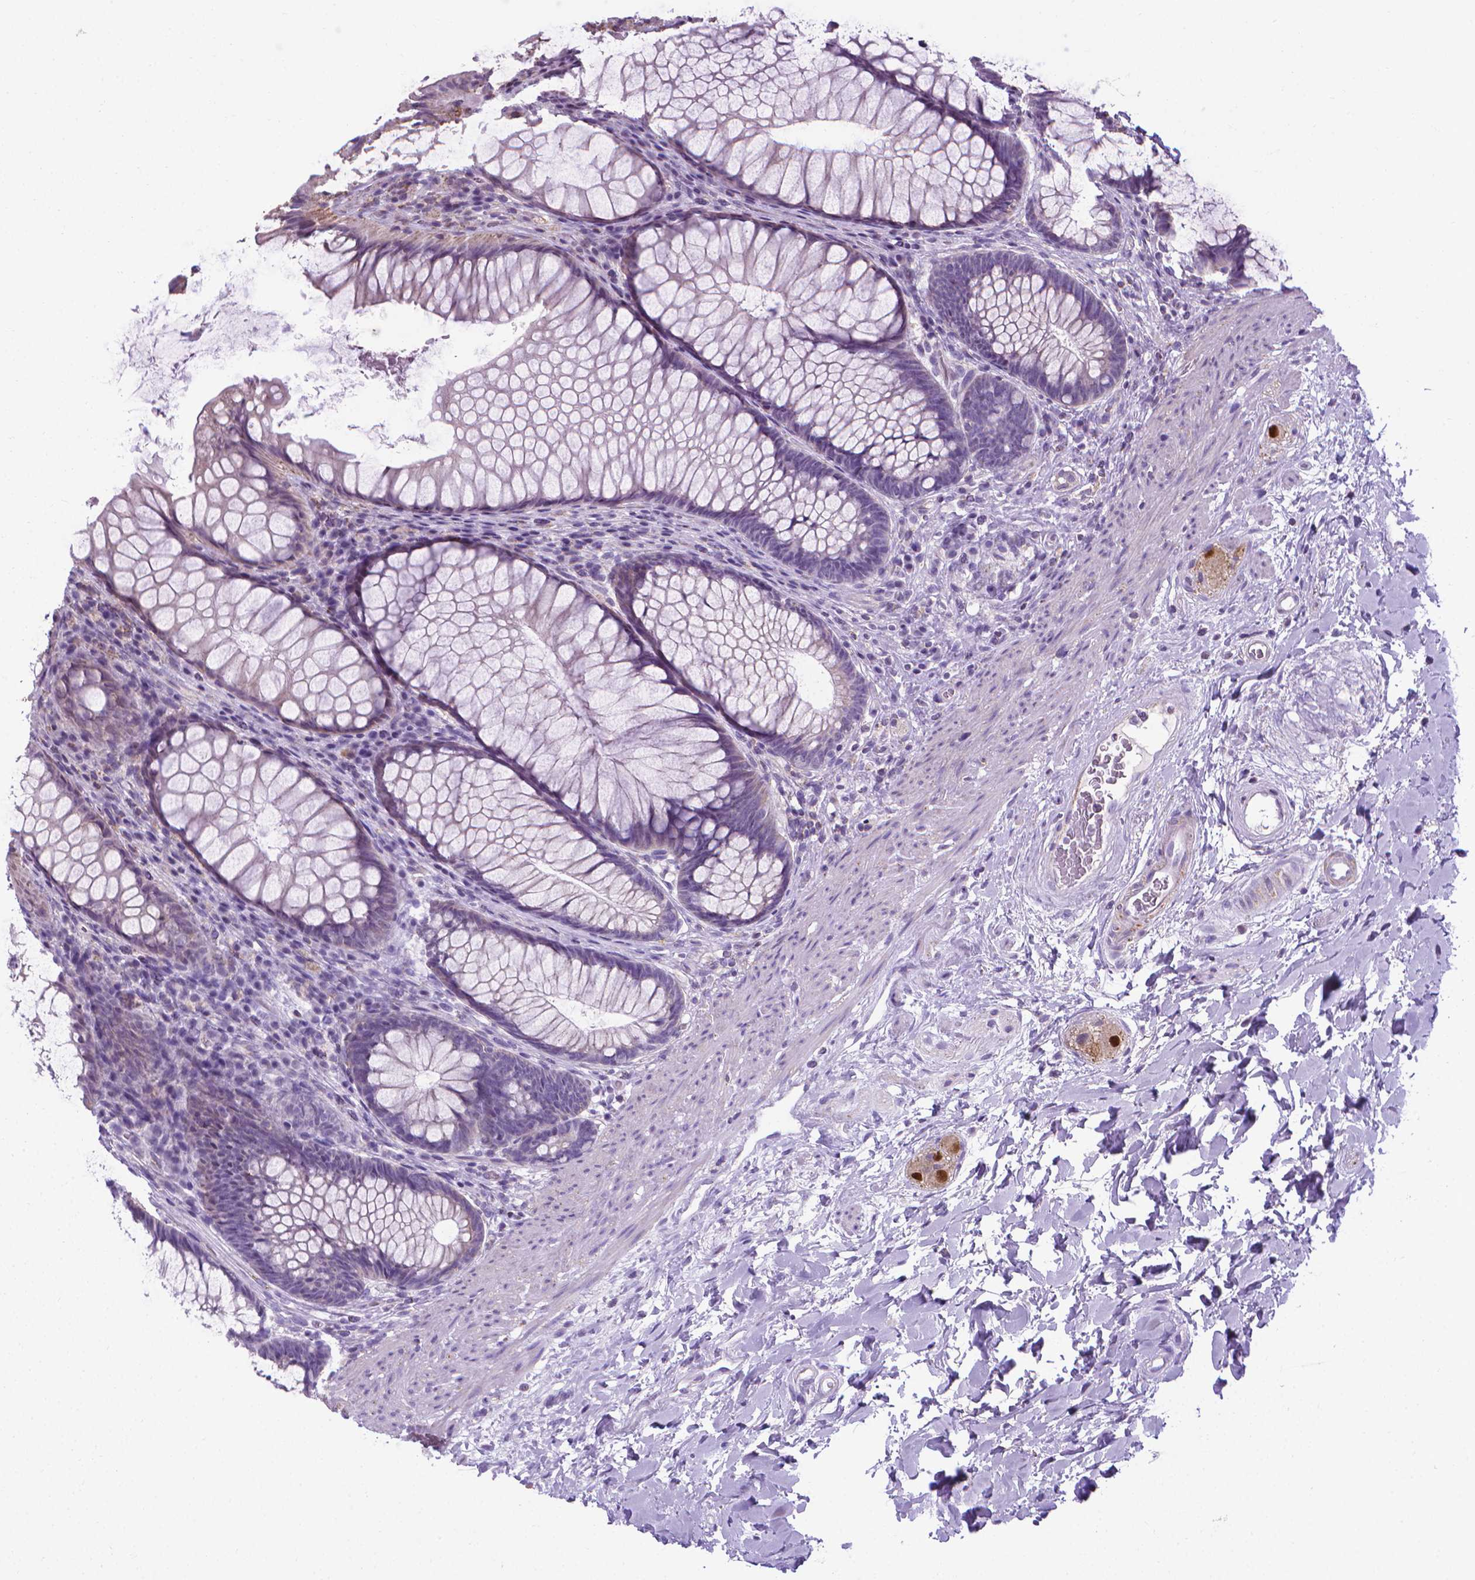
{"staining": {"intensity": "weak", "quantity": "25%-75%", "location": "cytoplasmic/membranous"}, "tissue": "rectum", "cell_type": "Glandular cells", "image_type": "normal", "snomed": [{"axis": "morphology", "description": "Normal tissue, NOS"}, {"axis": "topography", "description": "Smooth muscle"}, {"axis": "topography", "description": "Rectum"}], "caption": "Rectum stained with IHC demonstrates weak cytoplasmic/membranous positivity in about 25%-75% of glandular cells. (DAB (3,3'-diaminobenzidine) IHC with brightfield microscopy, high magnification).", "gene": "POU3F3", "patient": {"sex": "male", "age": 53}}